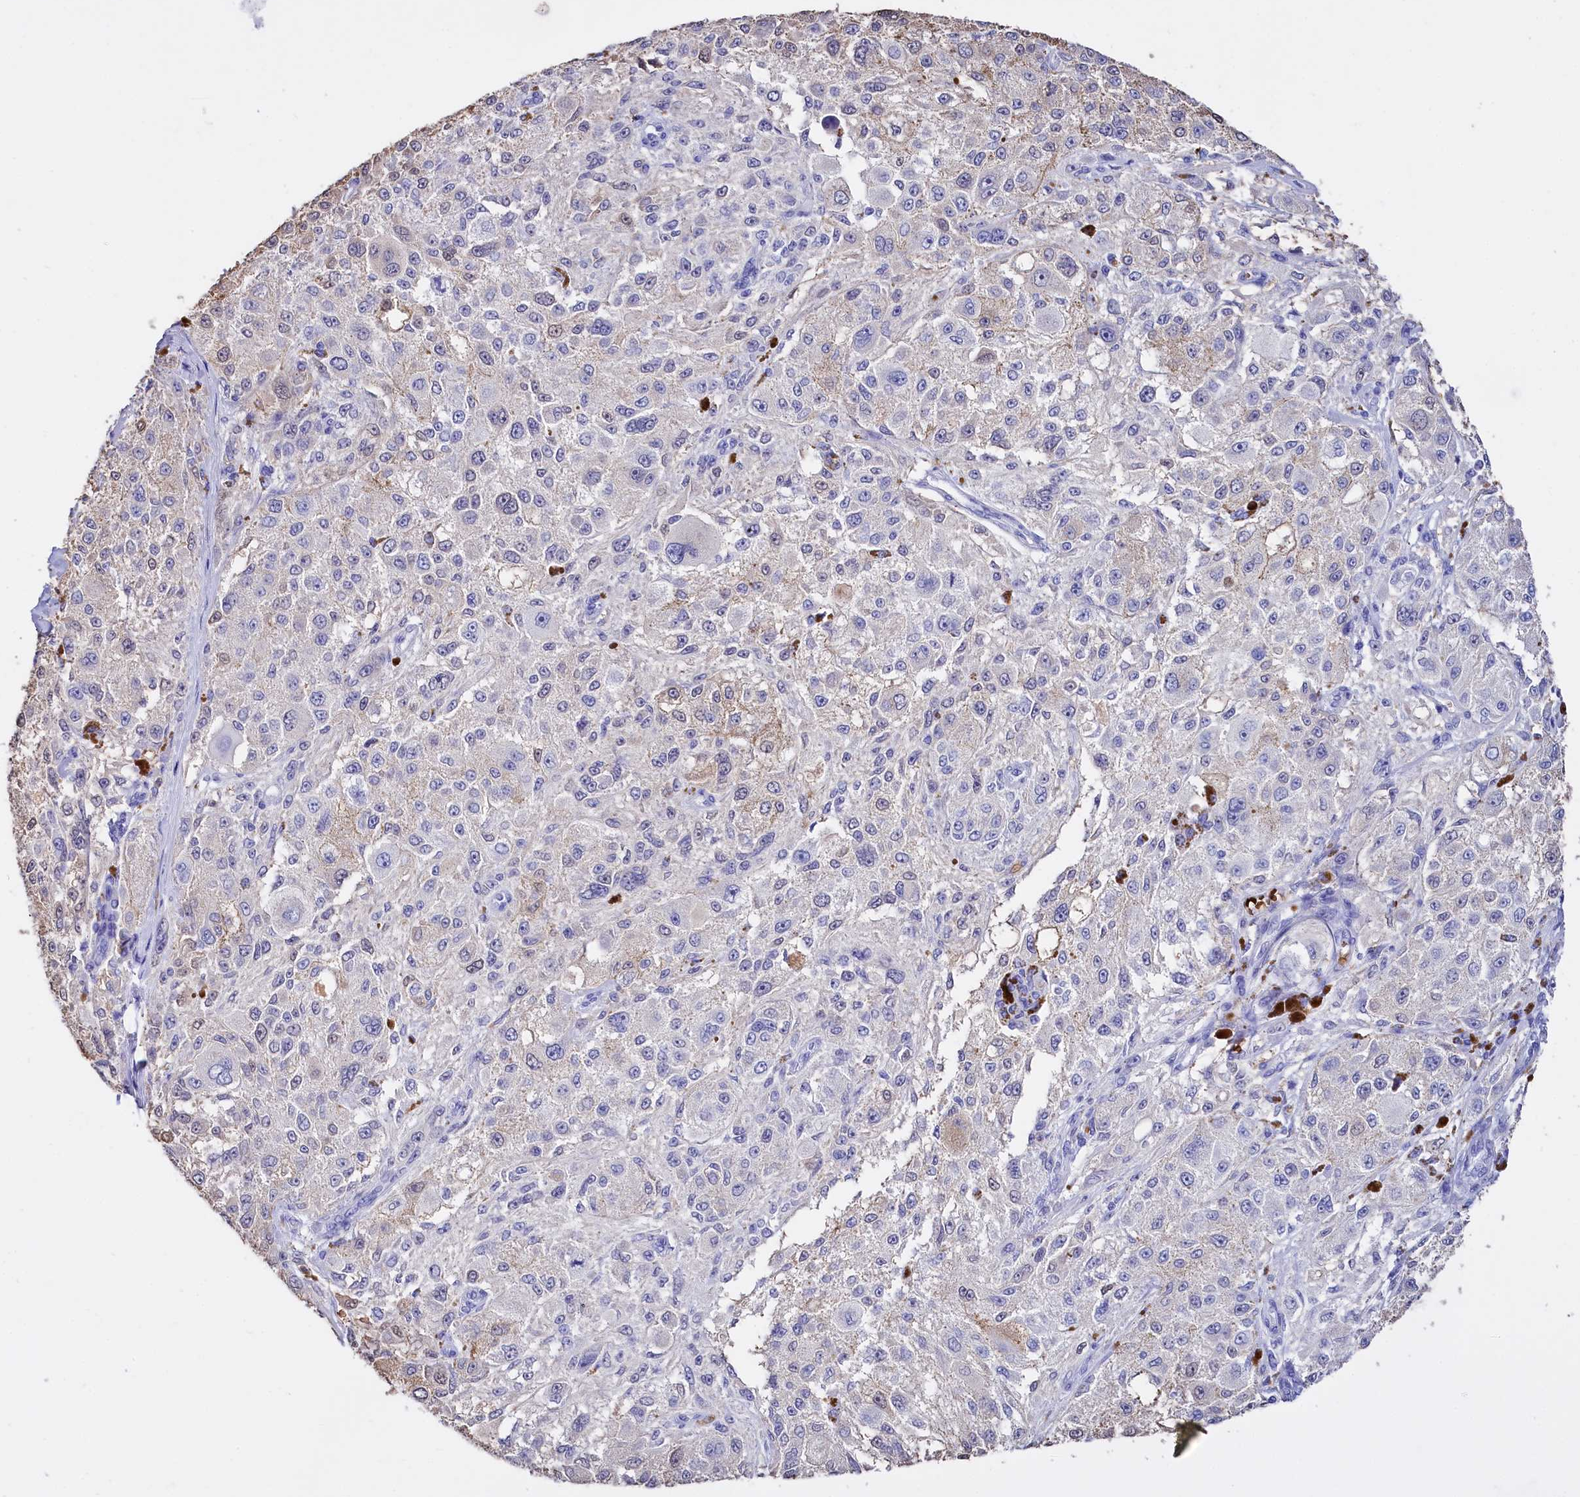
{"staining": {"intensity": "weak", "quantity": "<25%", "location": "cytoplasmic/membranous"}, "tissue": "melanoma", "cell_type": "Tumor cells", "image_type": "cancer", "snomed": [{"axis": "morphology", "description": "Necrosis, NOS"}, {"axis": "morphology", "description": "Malignant melanoma, NOS"}, {"axis": "topography", "description": "Skin"}], "caption": "Photomicrograph shows no significant protein staining in tumor cells of melanoma.", "gene": "RPUSD3", "patient": {"sex": "female", "age": 87}}